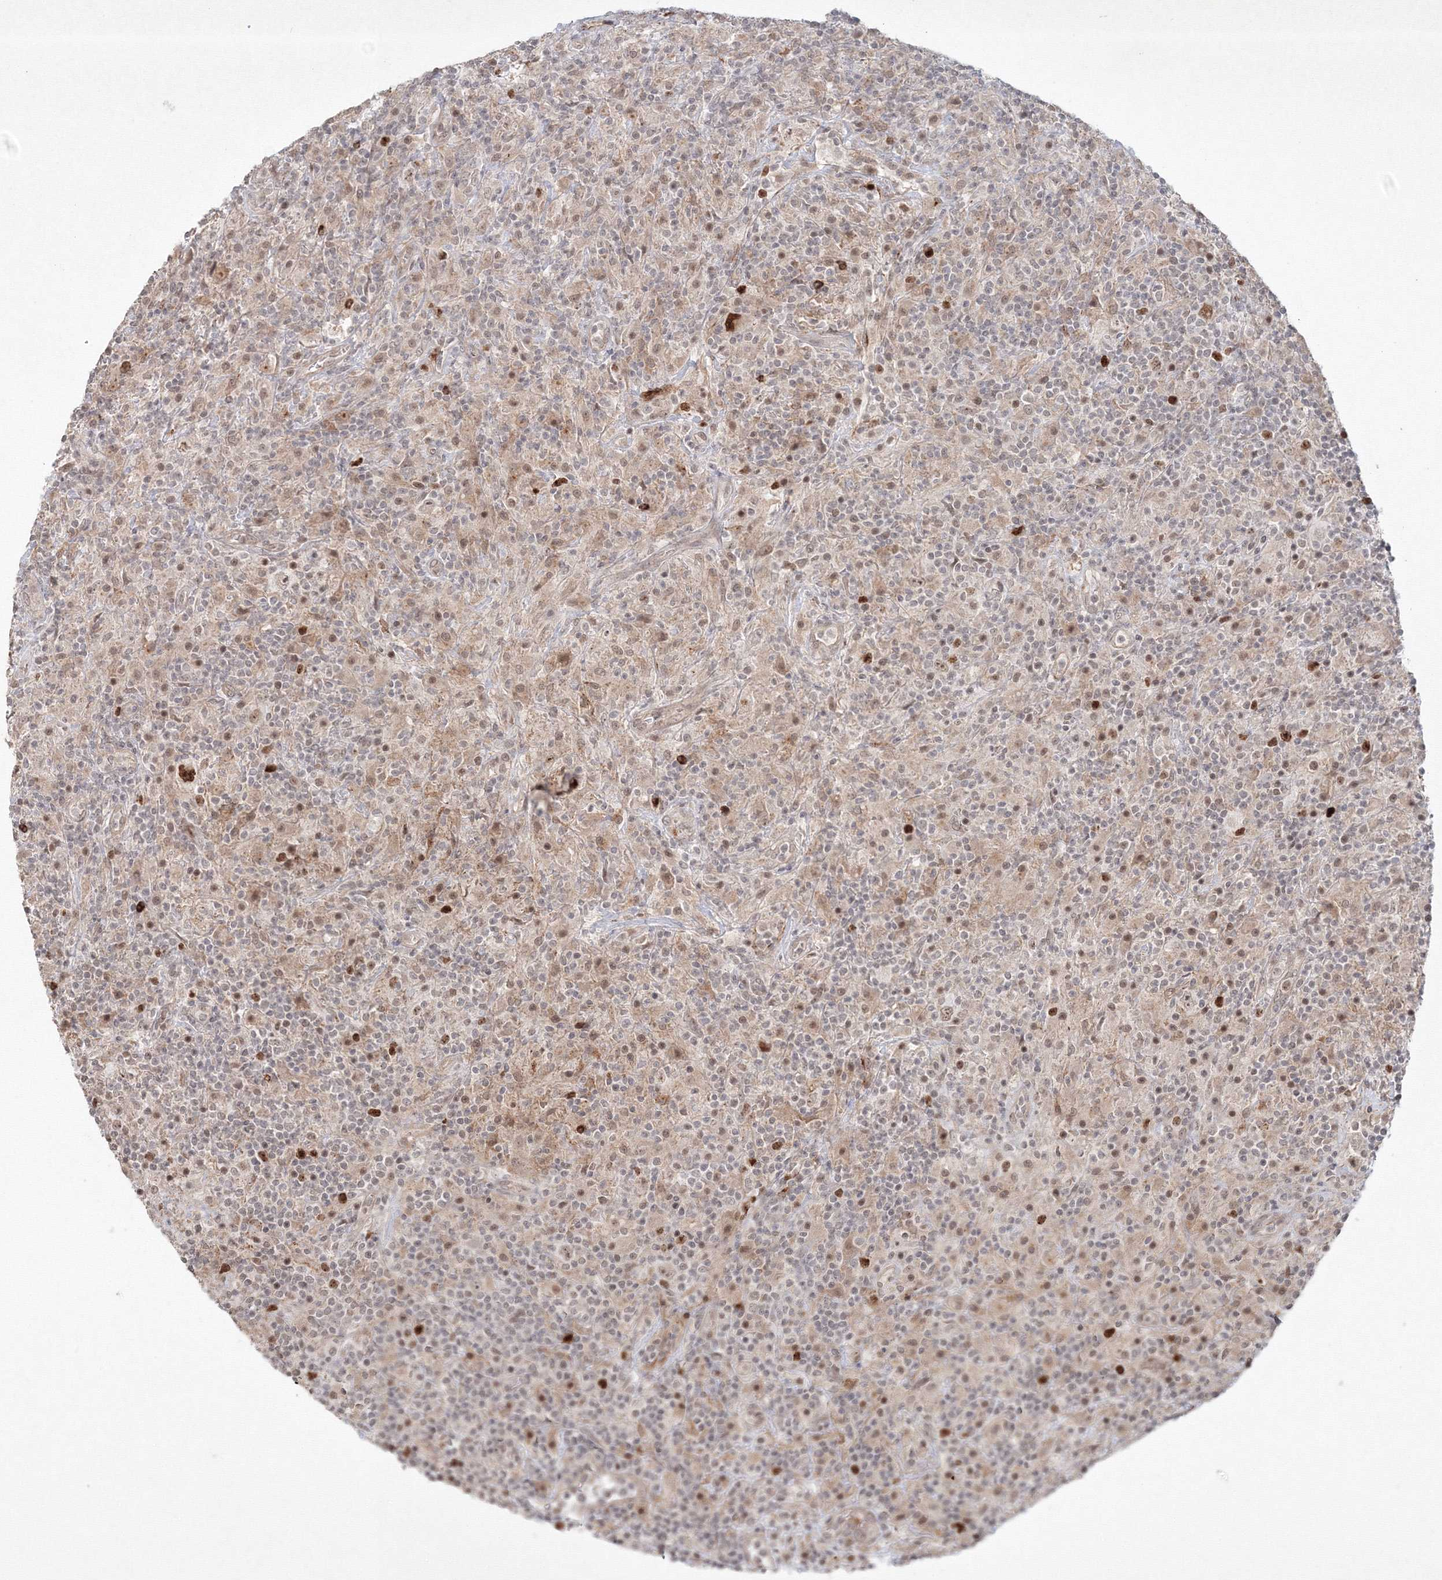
{"staining": {"intensity": "moderate", "quantity": ">75%", "location": "nuclear"}, "tissue": "lymphoma", "cell_type": "Tumor cells", "image_type": "cancer", "snomed": [{"axis": "morphology", "description": "Hodgkin's disease, NOS"}, {"axis": "topography", "description": "Lymph node"}], "caption": "Moderate nuclear protein expression is present in about >75% of tumor cells in Hodgkin's disease. The protein of interest is shown in brown color, while the nuclei are stained blue.", "gene": "KIF20A", "patient": {"sex": "male", "age": 70}}